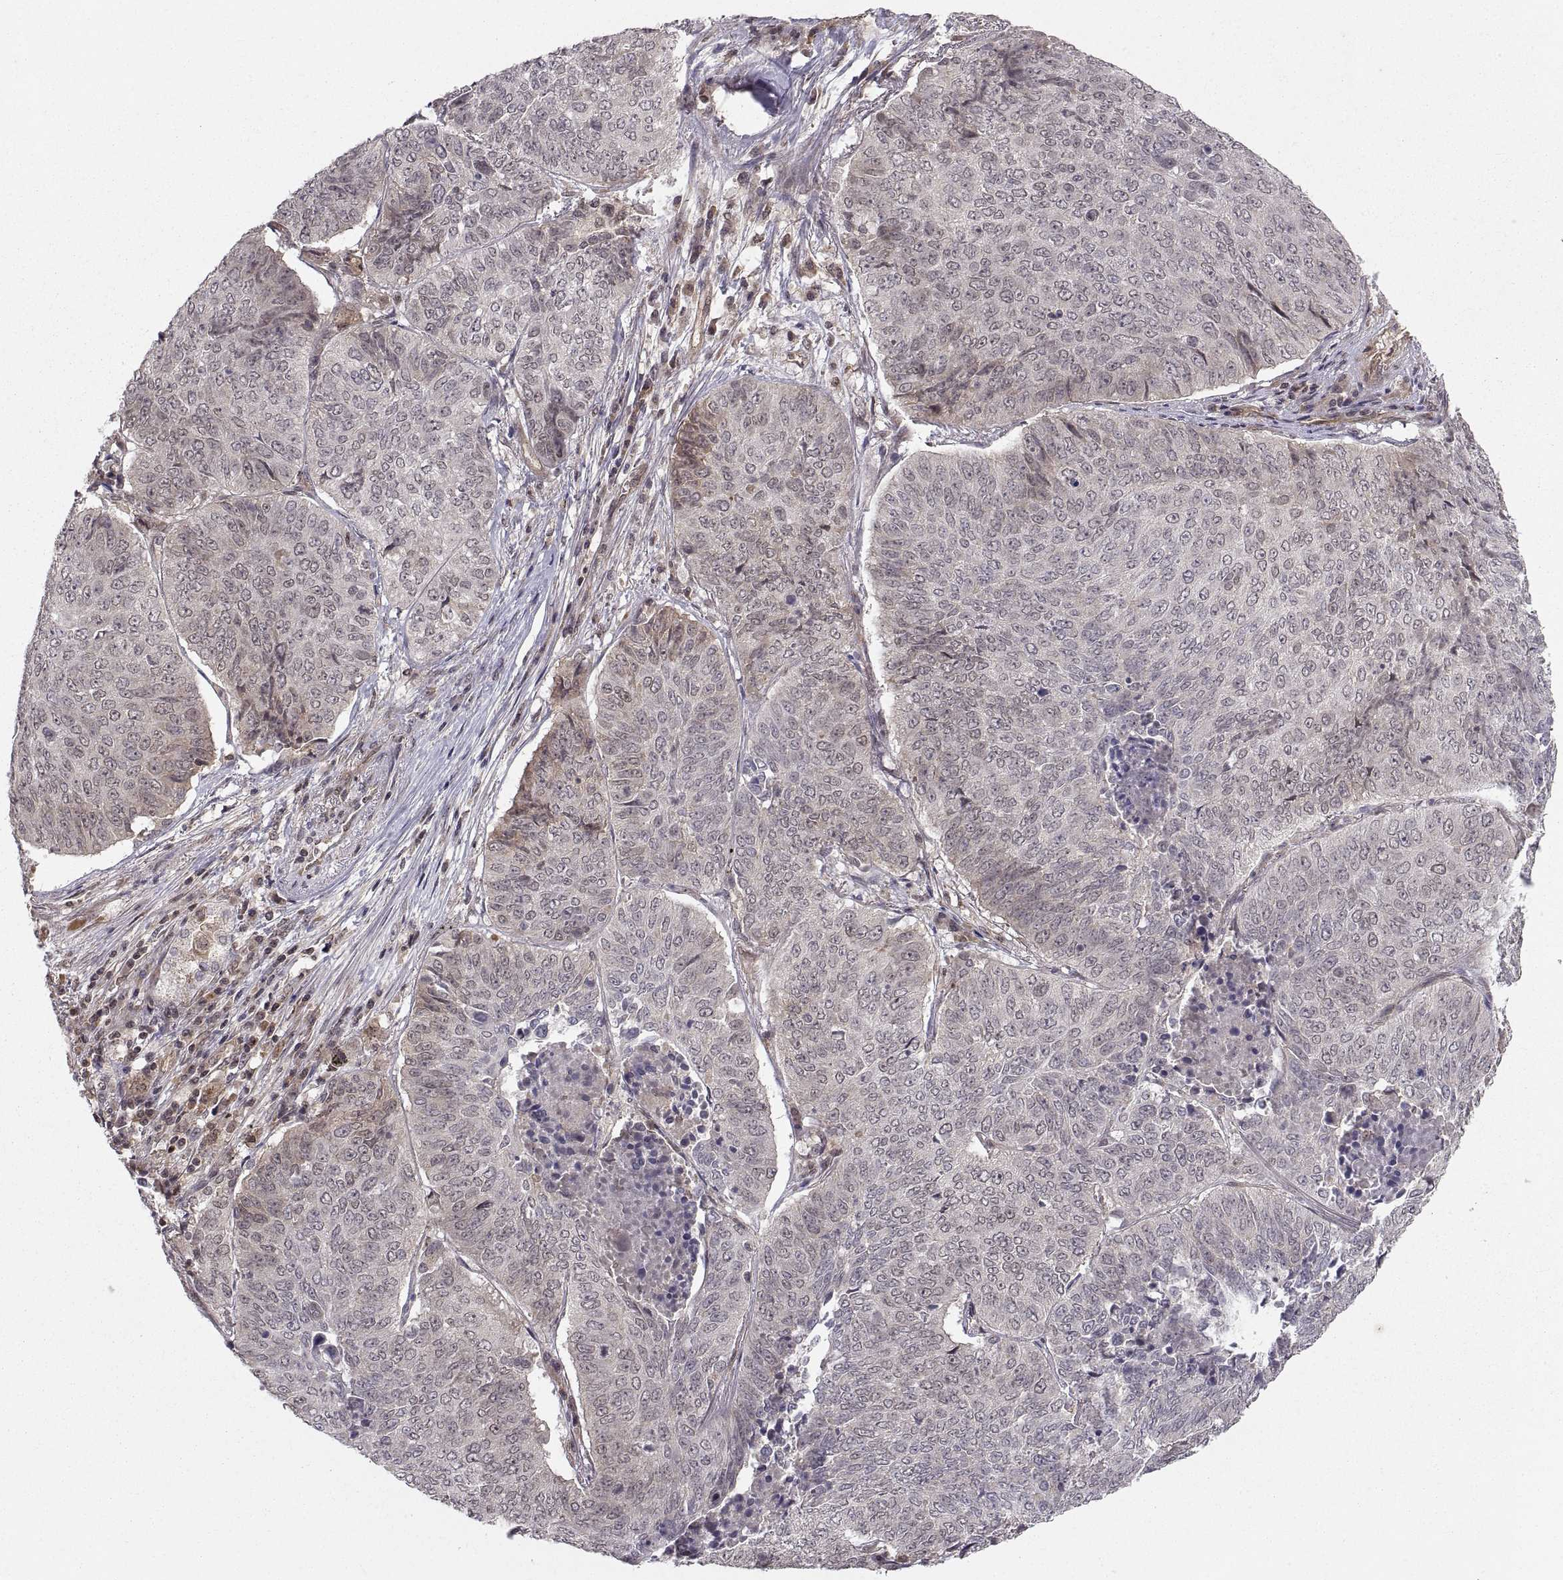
{"staining": {"intensity": "weak", "quantity": "<25%", "location": "cytoplasmic/membranous"}, "tissue": "lung cancer", "cell_type": "Tumor cells", "image_type": "cancer", "snomed": [{"axis": "morphology", "description": "Normal tissue, NOS"}, {"axis": "morphology", "description": "Squamous cell carcinoma, NOS"}, {"axis": "topography", "description": "Bronchus"}, {"axis": "topography", "description": "Lung"}], "caption": "Immunohistochemistry histopathology image of neoplastic tissue: lung squamous cell carcinoma stained with DAB (3,3'-diaminobenzidine) exhibits no significant protein positivity in tumor cells.", "gene": "ABL2", "patient": {"sex": "male", "age": 64}}